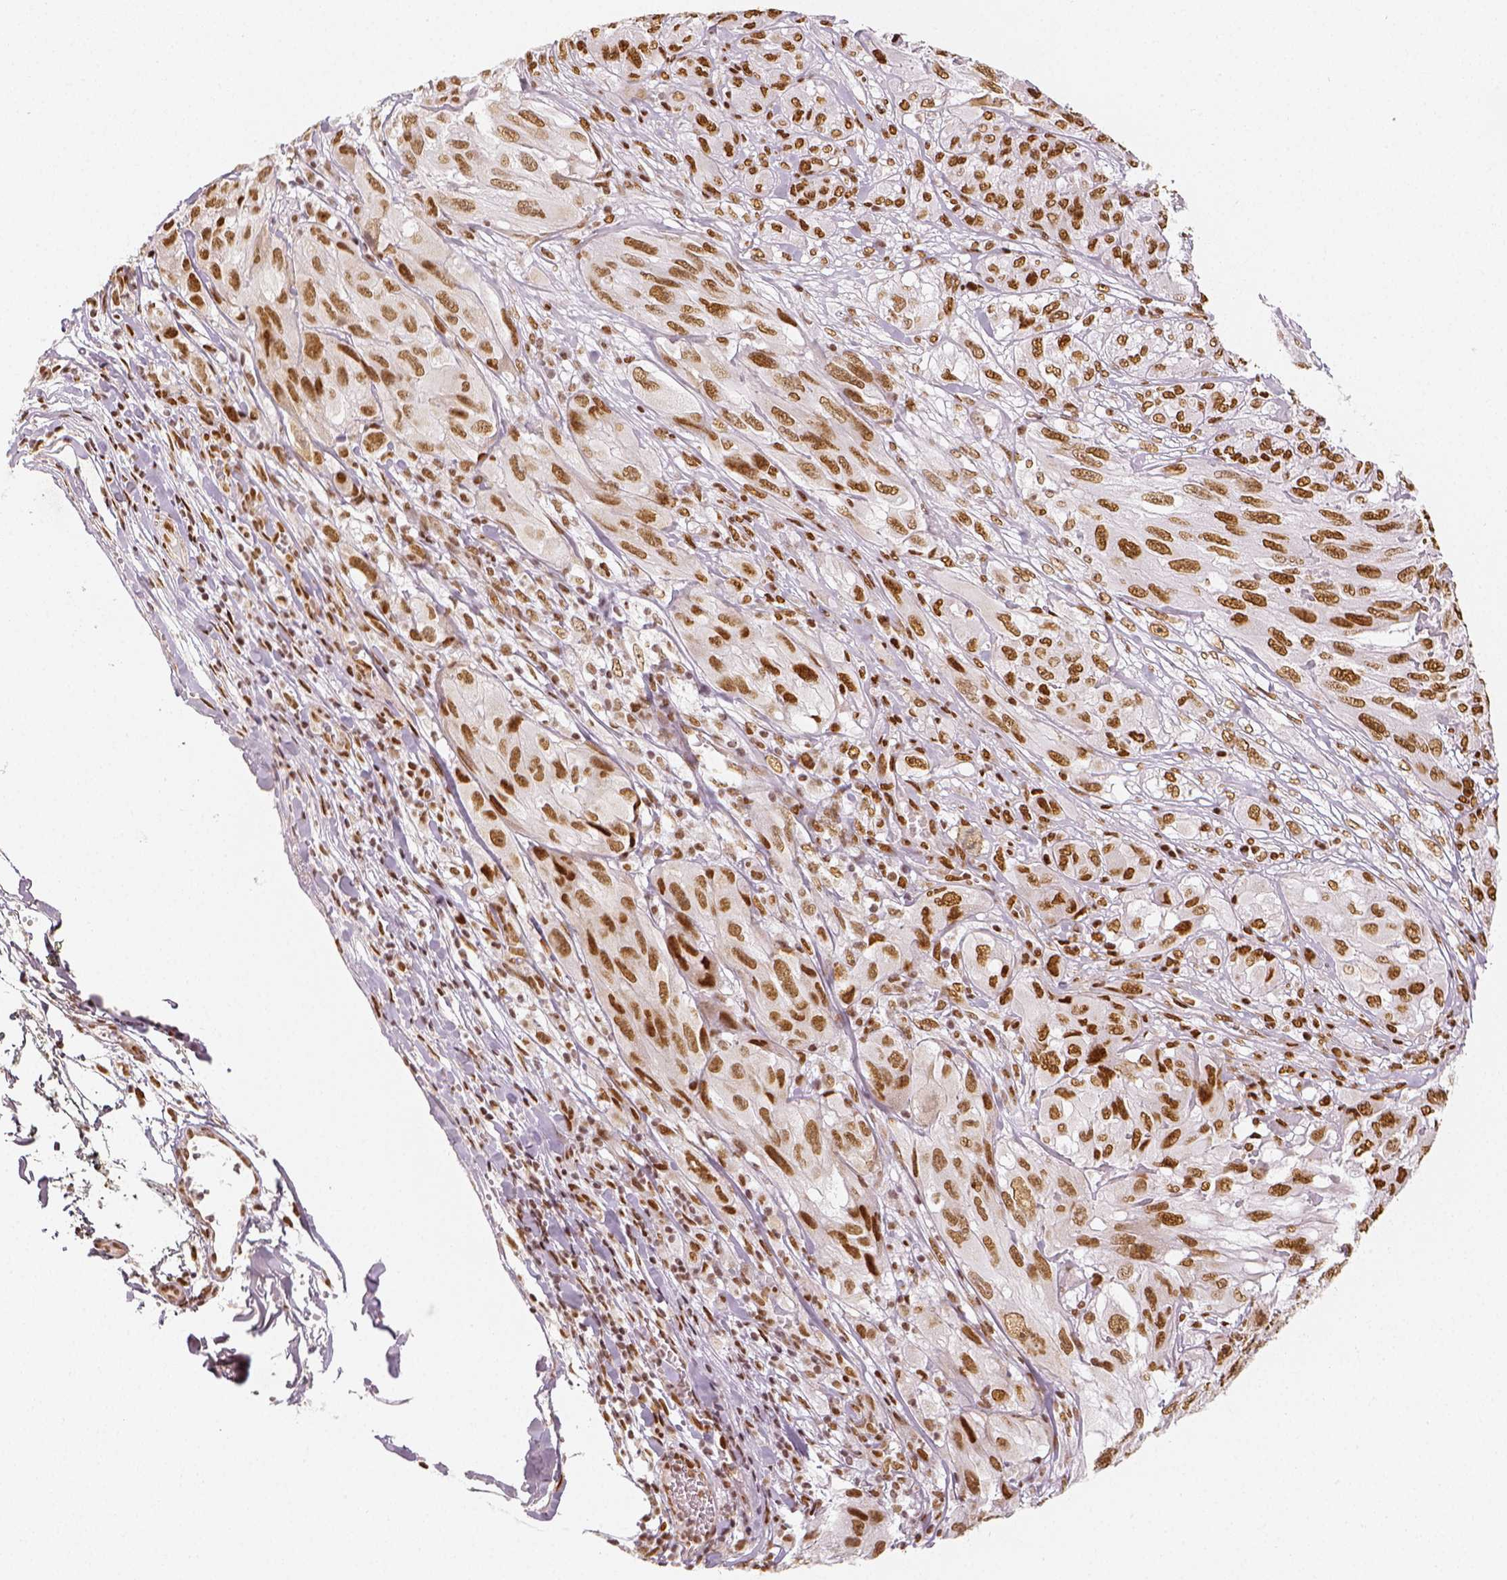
{"staining": {"intensity": "moderate", "quantity": ">75%", "location": "nuclear"}, "tissue": "melanoma", "cell_type": "Tumor cells", "image_type": "cancer", "snomed": [{"axis": "morphology", "description": "Malignant melanoma, NOS"}, {"axis": "topography", "description": "Skin"}], "caption": "IHC photomicrograph of neoplastic tissue: human malignant melanoma stained using IHC displays medium levels of moderate protein expression localized specifically in the nuclear of tumor cells, appearing as a nuclear brown color.", "gene": "KDM5B", "patient": {"sex": "female", "age": 91}}